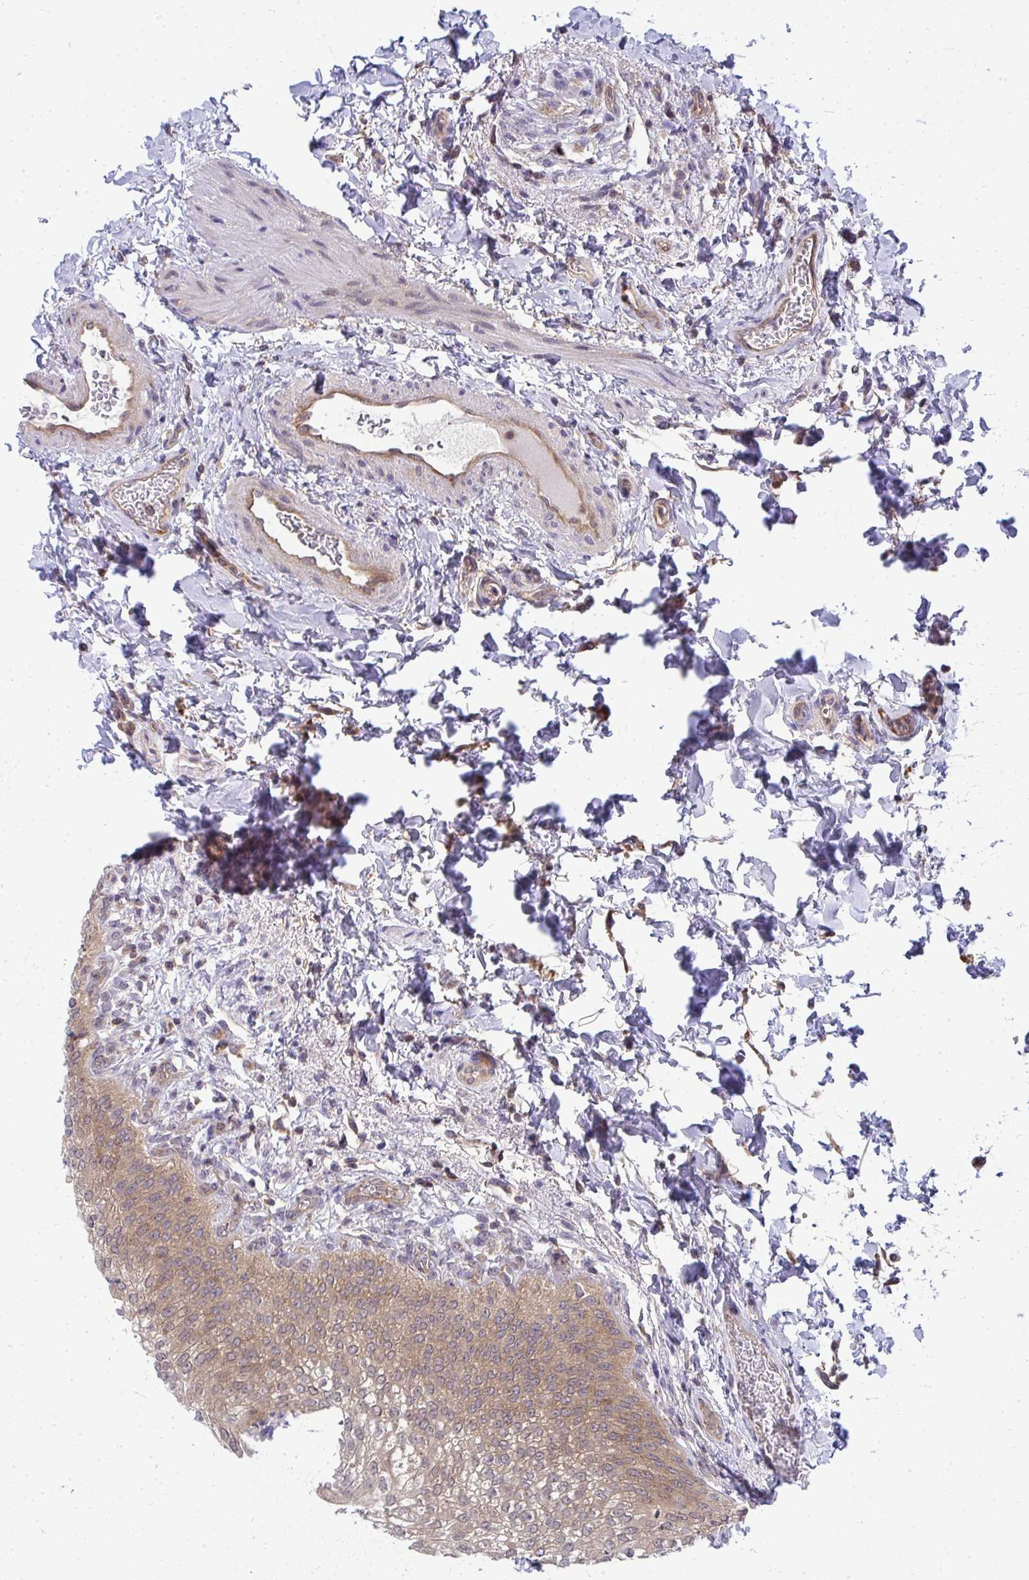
{"staining": {"intensity": "moderate", "quantity": ">75%", "location": "cytoplasmic/membranous"}, "tissue": "urinary bladder", "cell_type": "Urothelial cells", "image_type": "normal", "snomed": [{"axis": "morphology", "description": "Normal tissue, NOS"}, {"axis": "topography", "description": "Urinary bladder"}, {"axis": "topography", "description": "Peripheral nerve tissue"}], "caption": "A high-resolution histopathology image shows IHC staining of normal urinary bladder, which displays moderate cytoplasmic/membranous staining in approximately >75% of urothelial cells. The staining was performed using DAB to visualize the protein expression in brown, while the nuclei were stained in blue with hematoxylin (Magnification: 20x).", "gene": "HDHD2", "patient": {"sex": "female", "age": 60}}